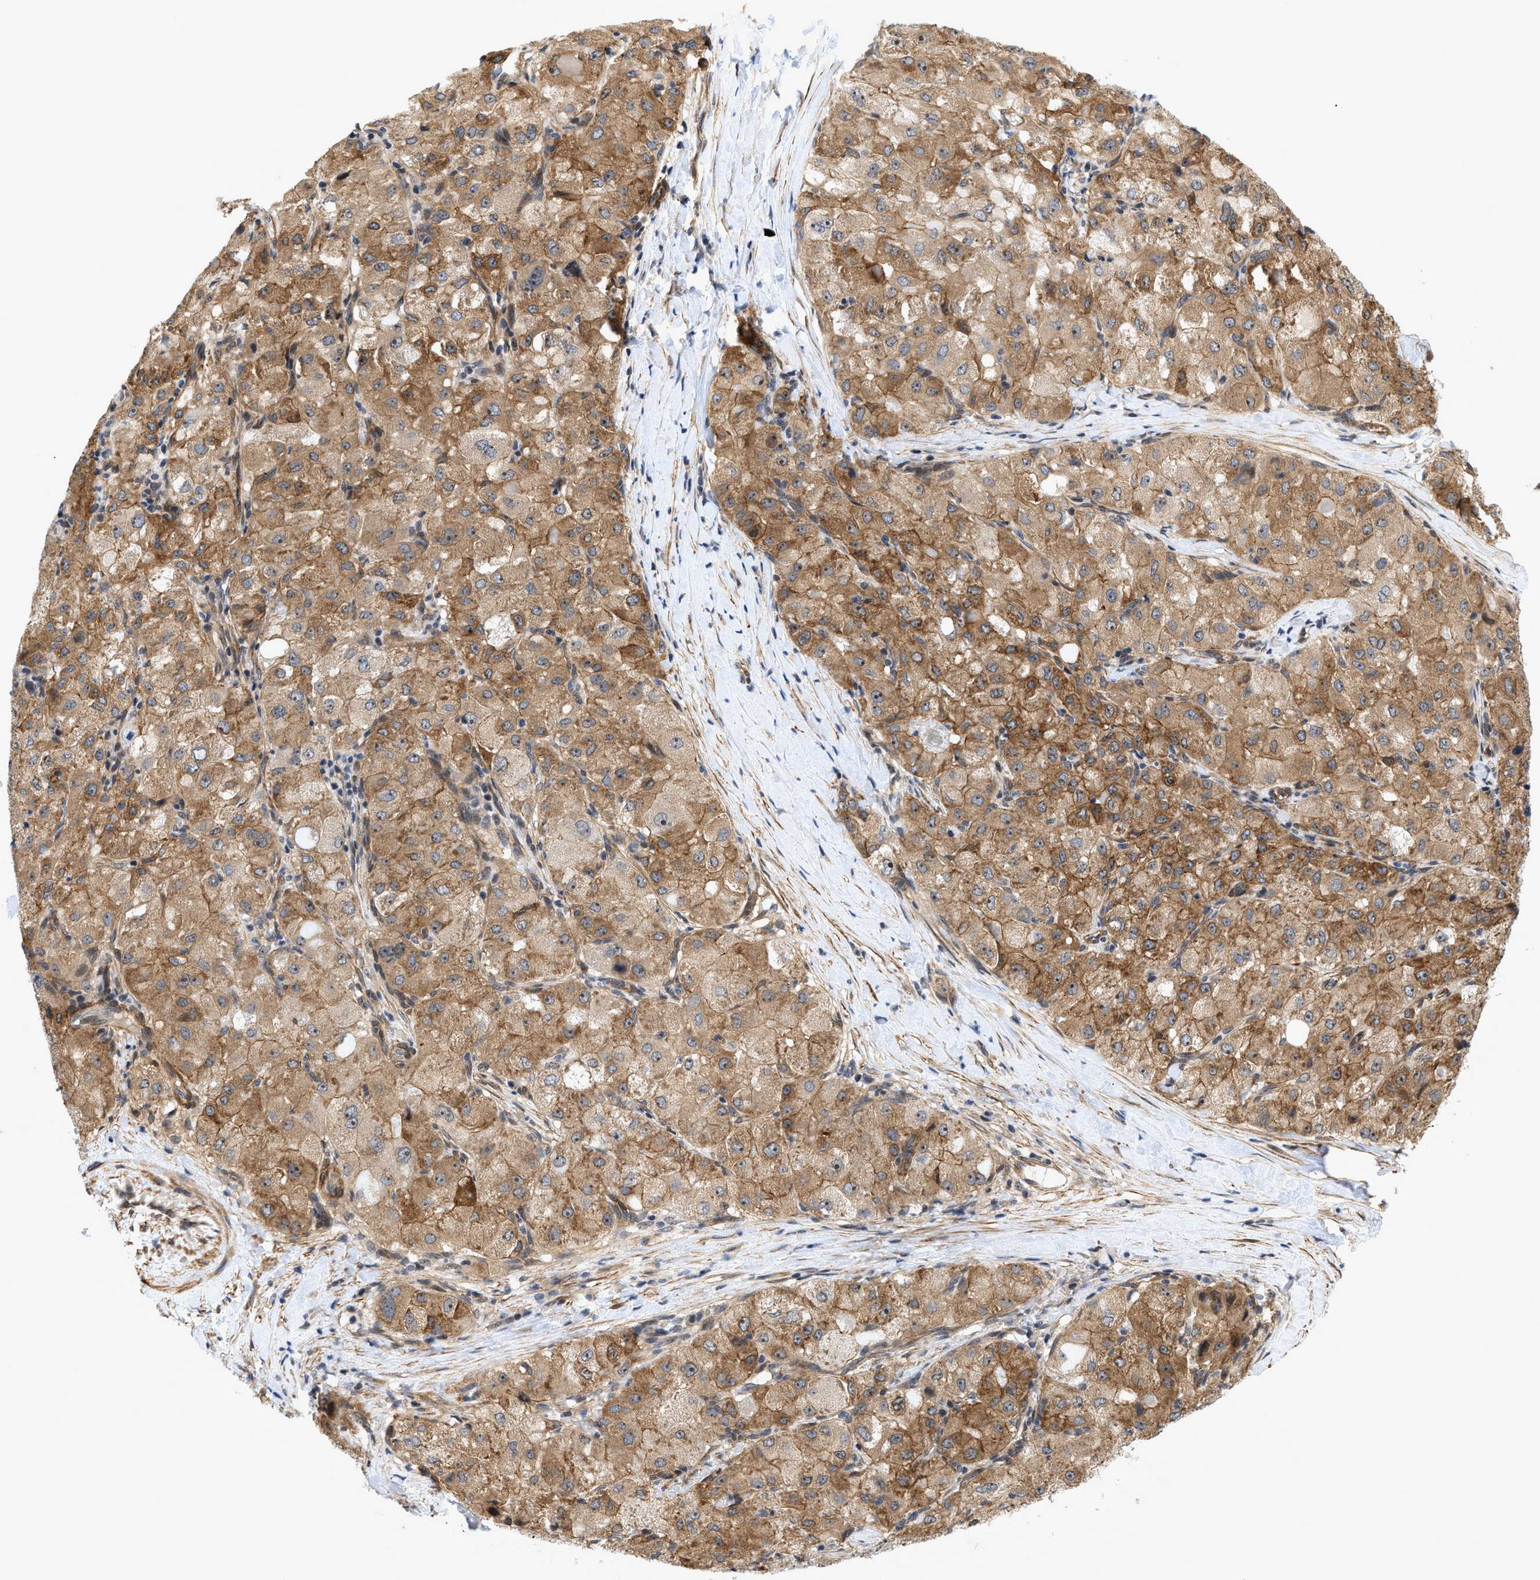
{"staining": {"intensity": "moderate", "quantity": ">75%", "location": "cytoplasmic/membranous"}, "tissue": "liver cancer", "cell_type": "Tumor cells", "image_type": "cancer", "snomed": [{"axis": "morphology", "description": "Carcinoma, Hepatocellular, NOS"}, {"axis": "topography", "description": "Liver"}], "caption": "Protein staining shows moderate cytoplasmic/membranous expression in approximately >75% of tumor cells in liver cancer (hepatocellular carcinoma).", "gene": "GPRASP2", "patient": {"sex": "male", "age": 80}}